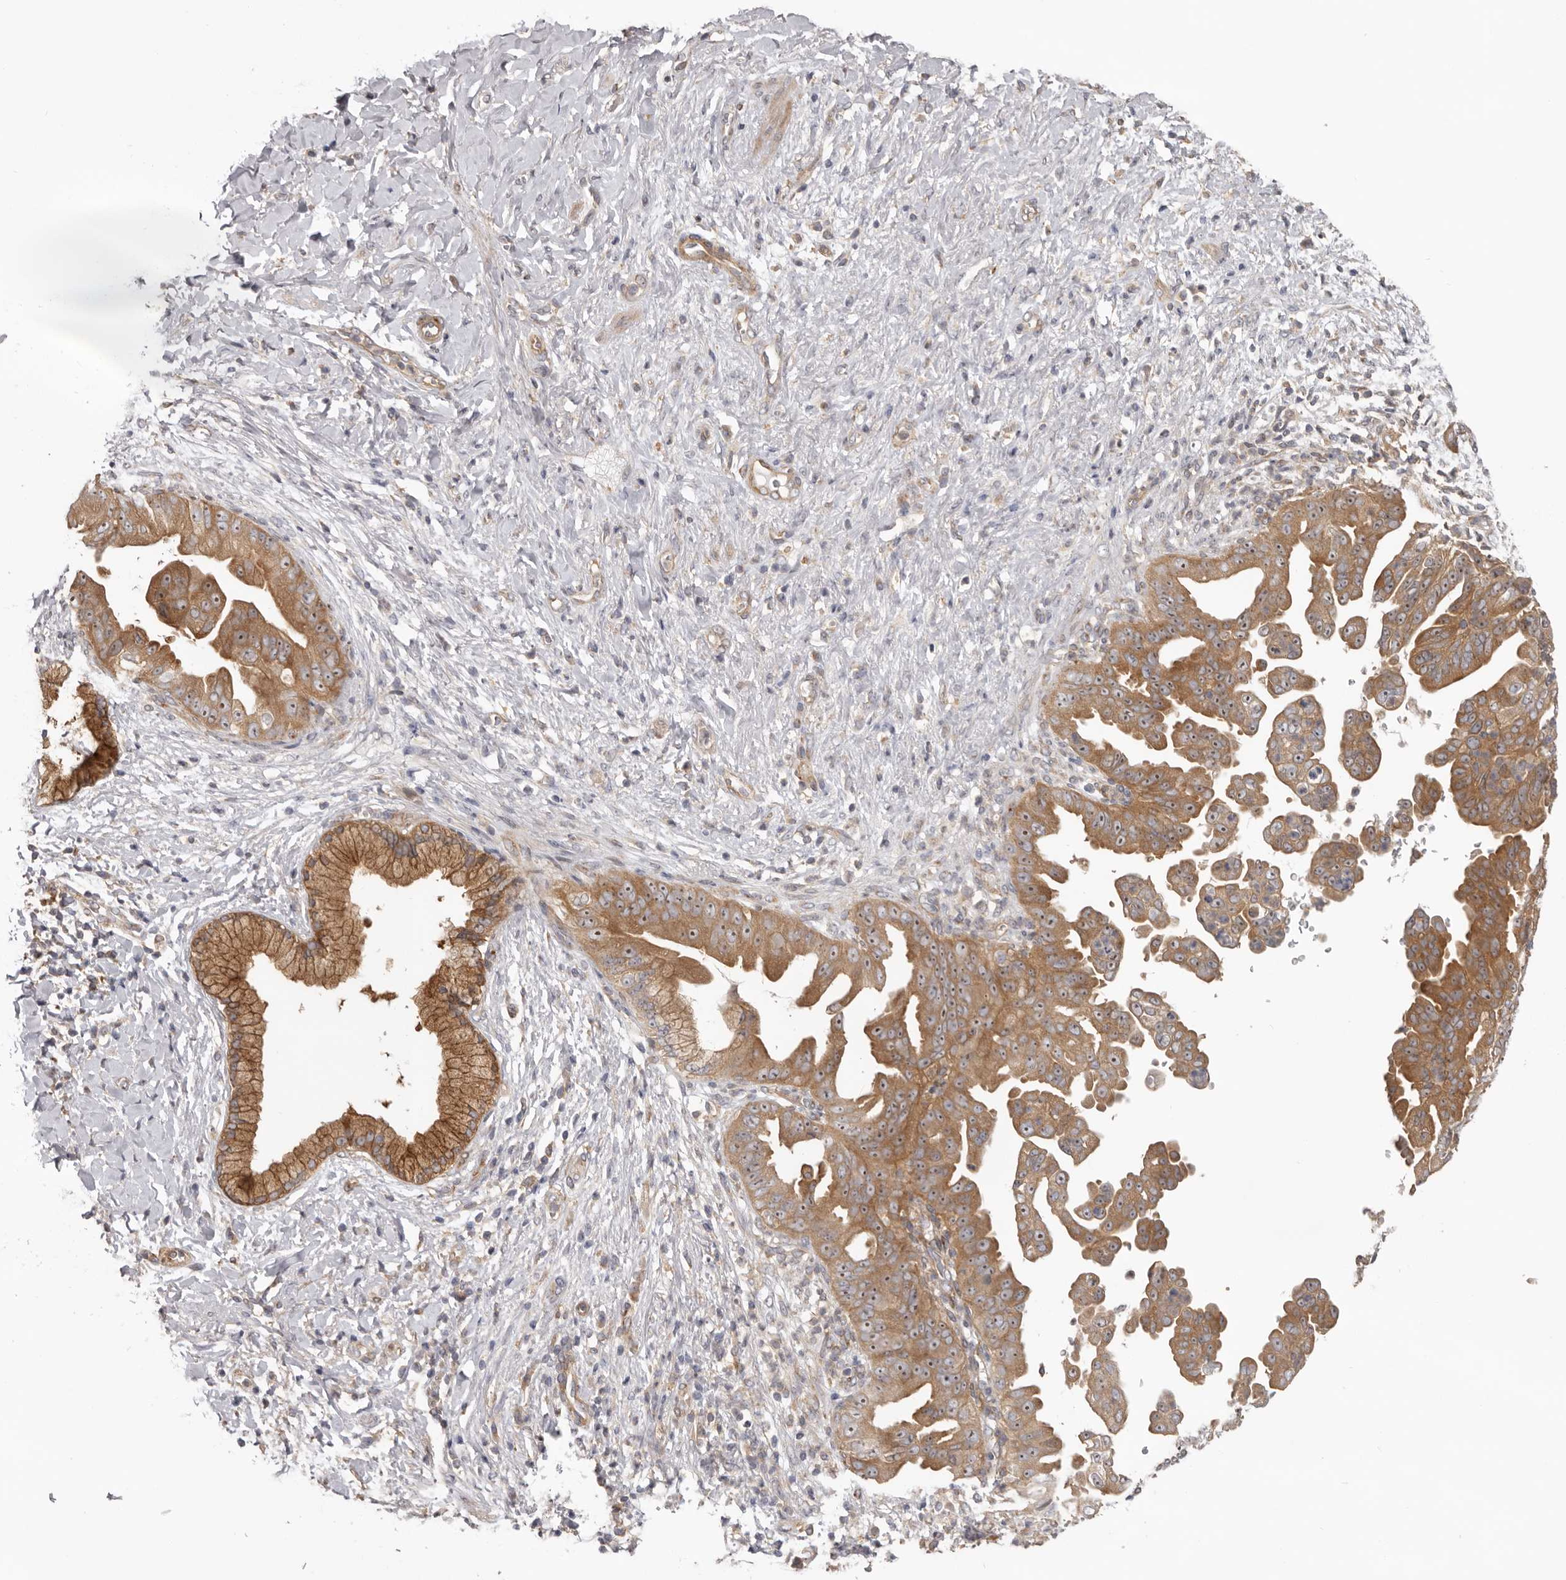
{"staining": {"intensity": "moderate", "quantity": ">75%", "location": "cytoplasmic/membranous,nuclear"}, "tissue": "pancreatic cancer", "cell_type": "Tumor cells", "image_type": "cancer", "snomed": [{"axis": "morphology", "description": "Adenocarcinoma, NOS"}, {"axis": "topography", "description": "Pancreas"}], "caption": "Immunohistochemical staining of adenocarcinoma (pancreatic) shows medium levels of moderate cytoplasmic/membranous and nuclear protein staining in approximately >75% of tumor cells.", "gene": "HINT3", "patient": {"sex": "female", "age": 78}}